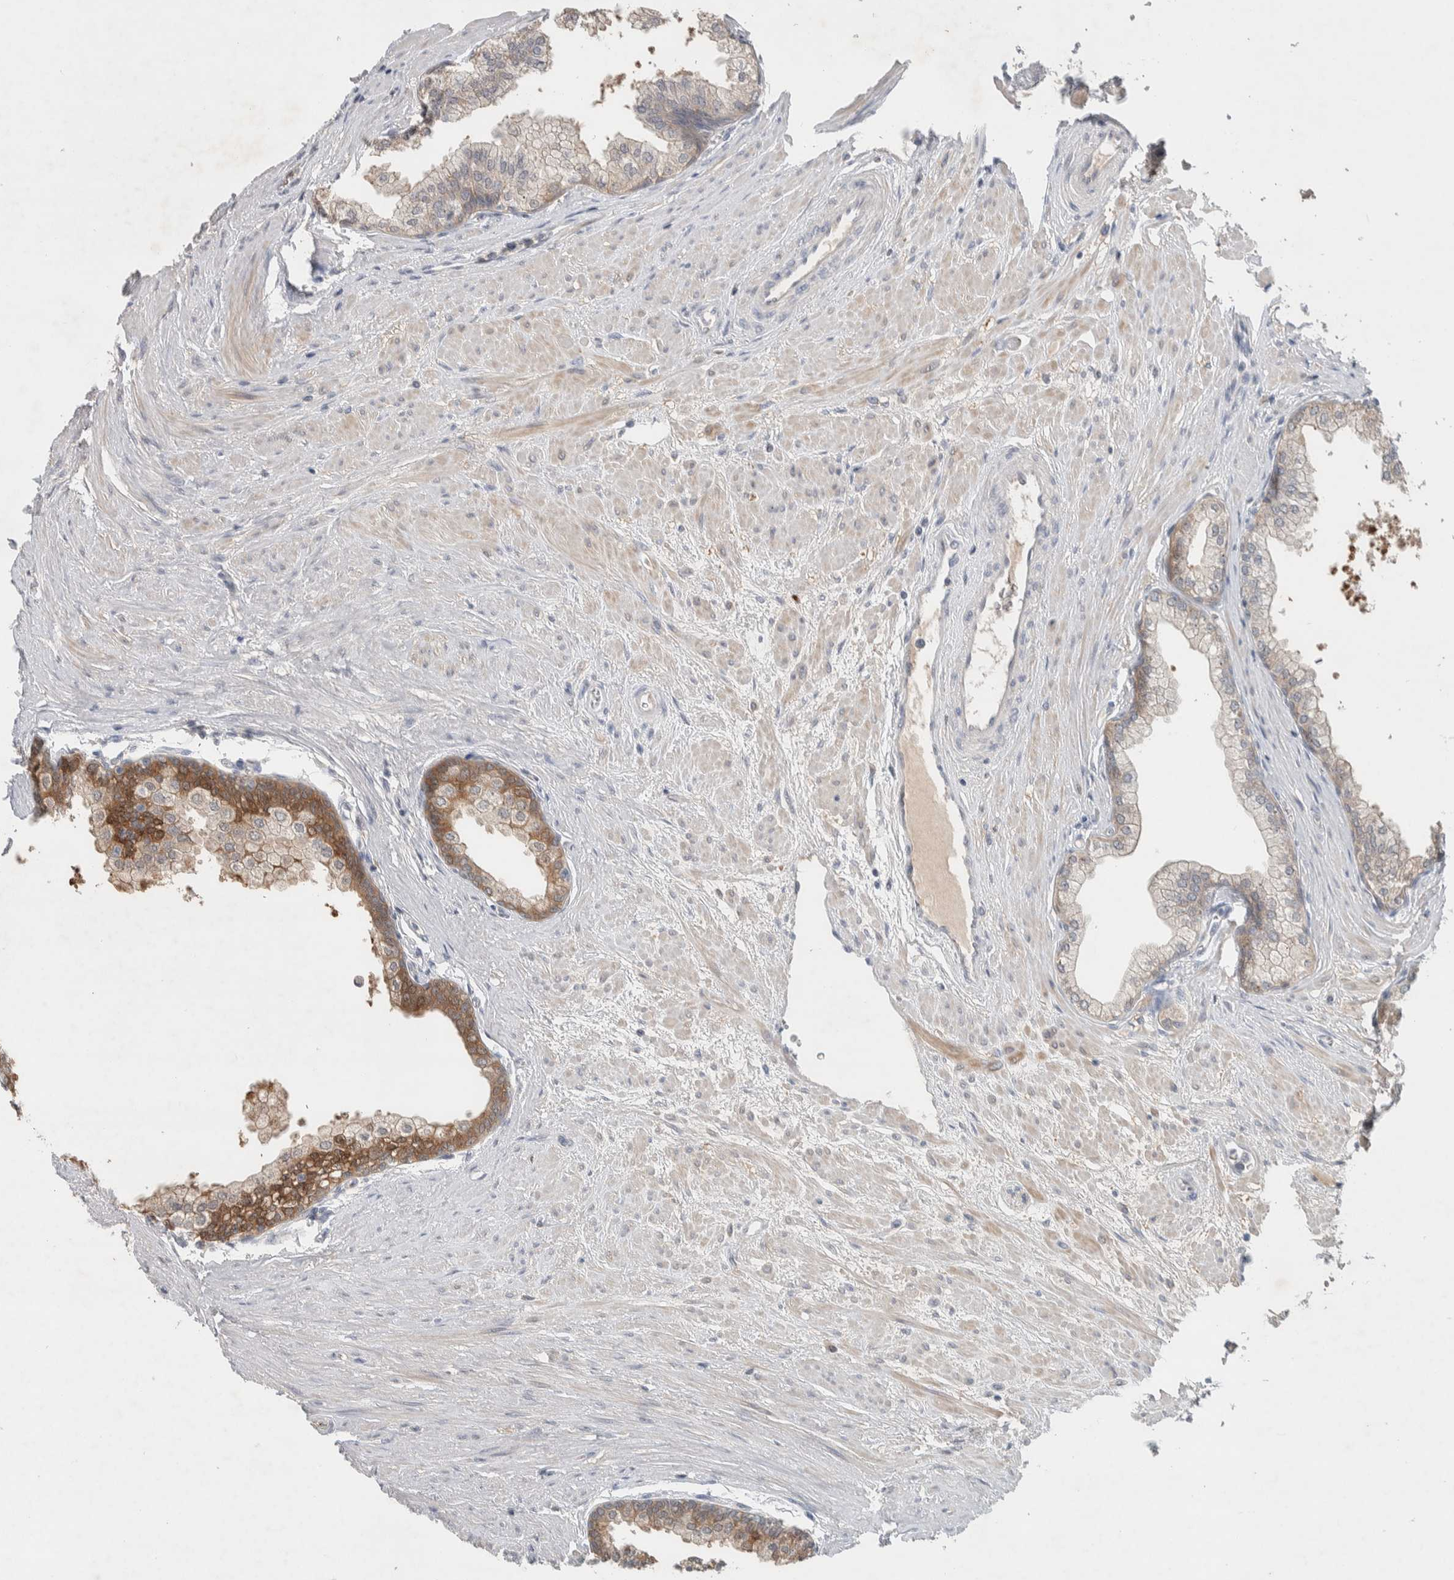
{"staining": {"intensity": "moderate", "quantity": "<25%", "location": "cytoplasmic/membranous"}, "tissue": "prostate", "cell_type": "Glandular cells", "image_type": "normal", "snomed": [{"axis": "morphology", "description": "Normal tissue, NOS"}, {"axis": "morphology", "description": "Urothelial carcinoma, Low grade"}, {"axis": "topography", "description": "Urinary bladder"}, {"axis": "topography", "description": "Prostate"}], "caption": "Moderate cytoplasmic/membranous positivity for a protein is appreciated in approximately <25% of glandular cells of benign prostate using immunohistochemistry.", "gene": "DEPTOR", "patient": {"sex": "male", "age": 60}}